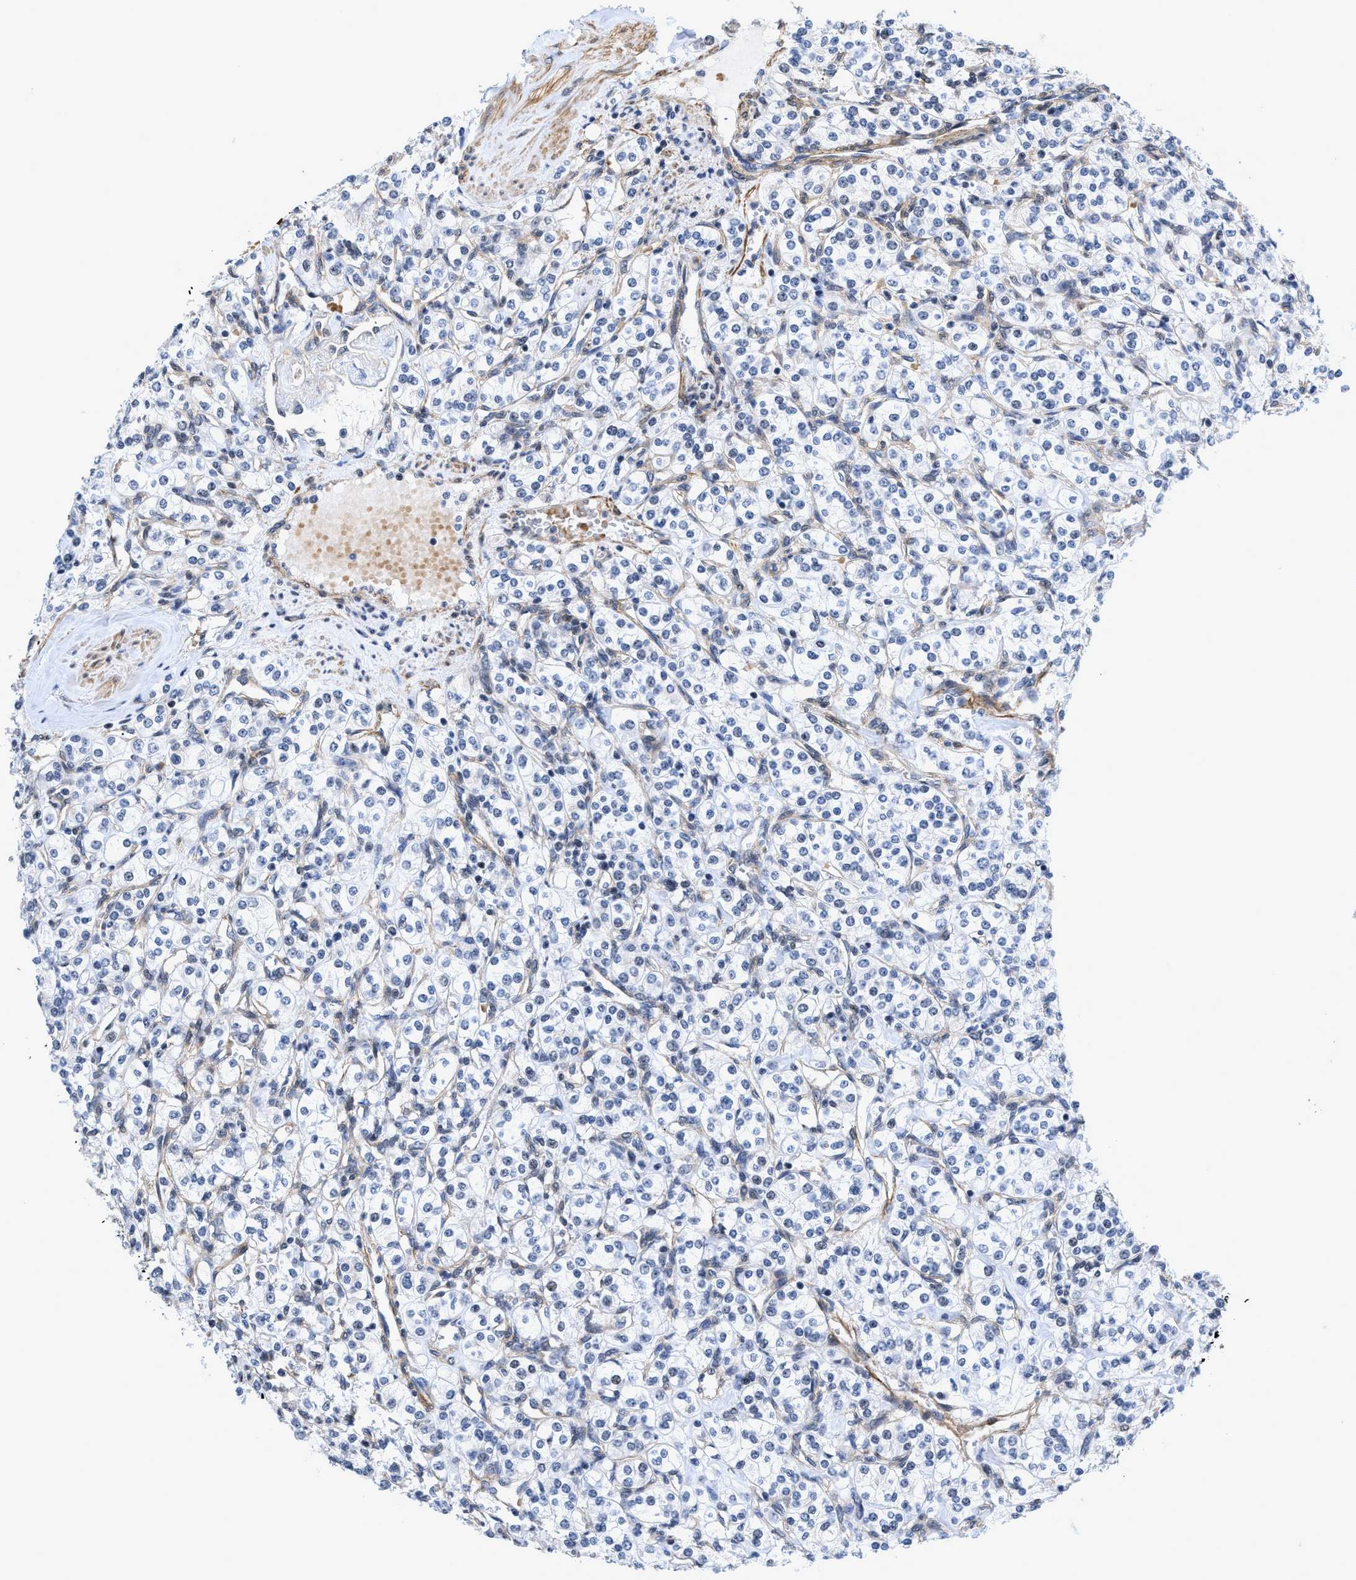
{"staining": {"intensity": "negative", "quantity": "none", "location": "none"}, "tissue": "renal cancer", "cell_type": "Tumor cells", "image_type": "cancer", "snomed": [{"axis": "morphology", "description": "Adenocarcinoma, NOS"}, {"axis": "topography", "description": "Kidney"}], "caption": "A micrograph of human renal cancer is negative for staining in tumor cells. The staining is performed using DAB brown chromogen with nuclei counter-stained in using hematoxylin.", "gene": "GPRASP2", "patient": {"sex": "male", "age": 77}}